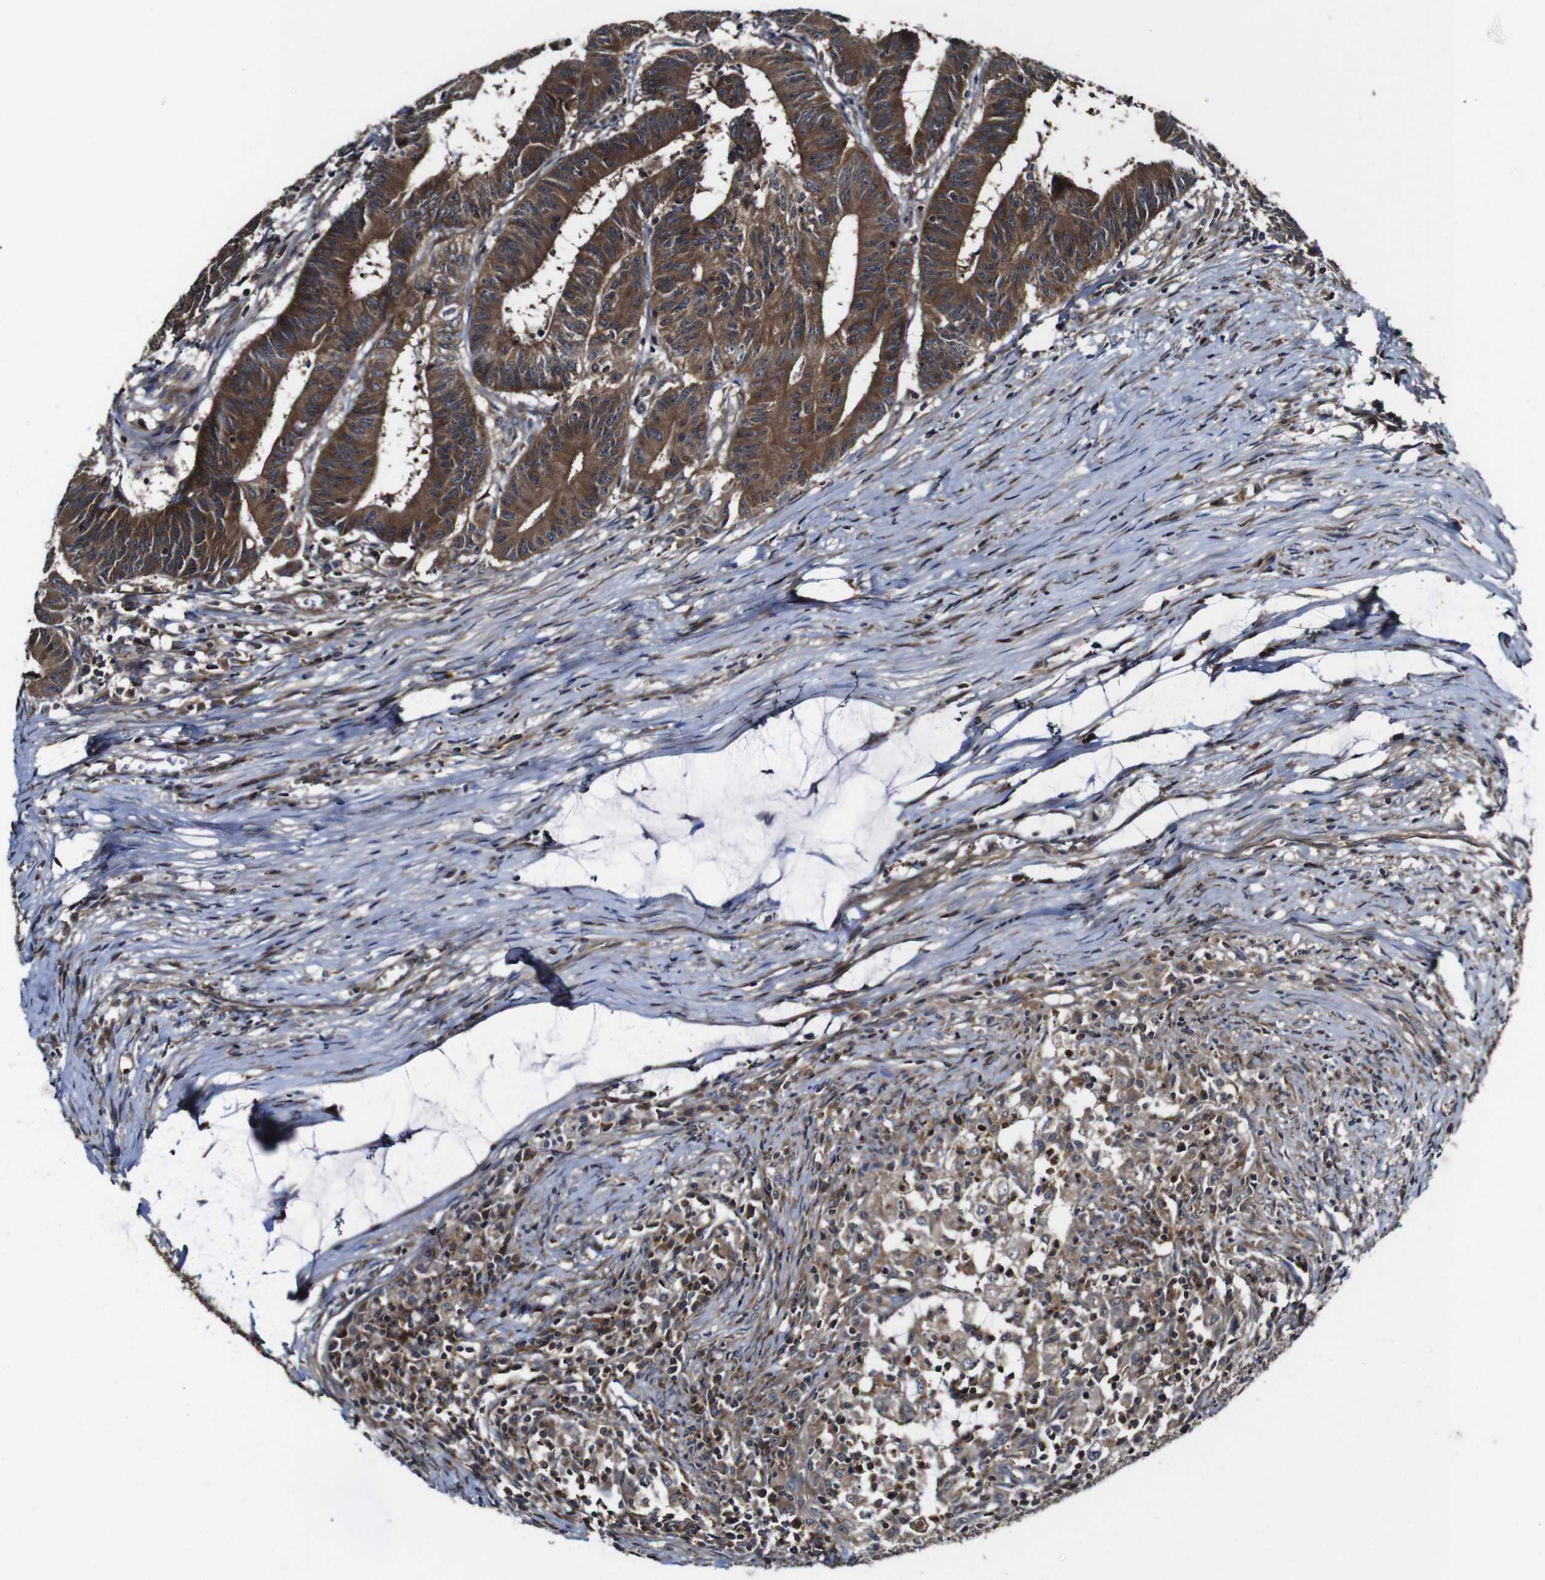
{"staining": {"intensity": "strong", "quantity": ">75%", "location": "cytoplasmic/membranous"}, "tissue": "colorectal cancer", "cell_type": "Tumor cells", "image_type": "cancer", "snomed": [{"axis": "morphology", "description": "Adenocarcinoma, NOS"}, {"axis": "topography", "description": "Colon"}], "caption": "Colorectal adenocarcinoma was stained to show a protein in brown. There is high levels of strong cytoplasmic/membranous positivity in about >75% of tumor cells. (brown staining indicates protein expression, while blue staining denotes nuclei).", "gene": "TNIK", "patient": {"sex": "male", "age": 45}}